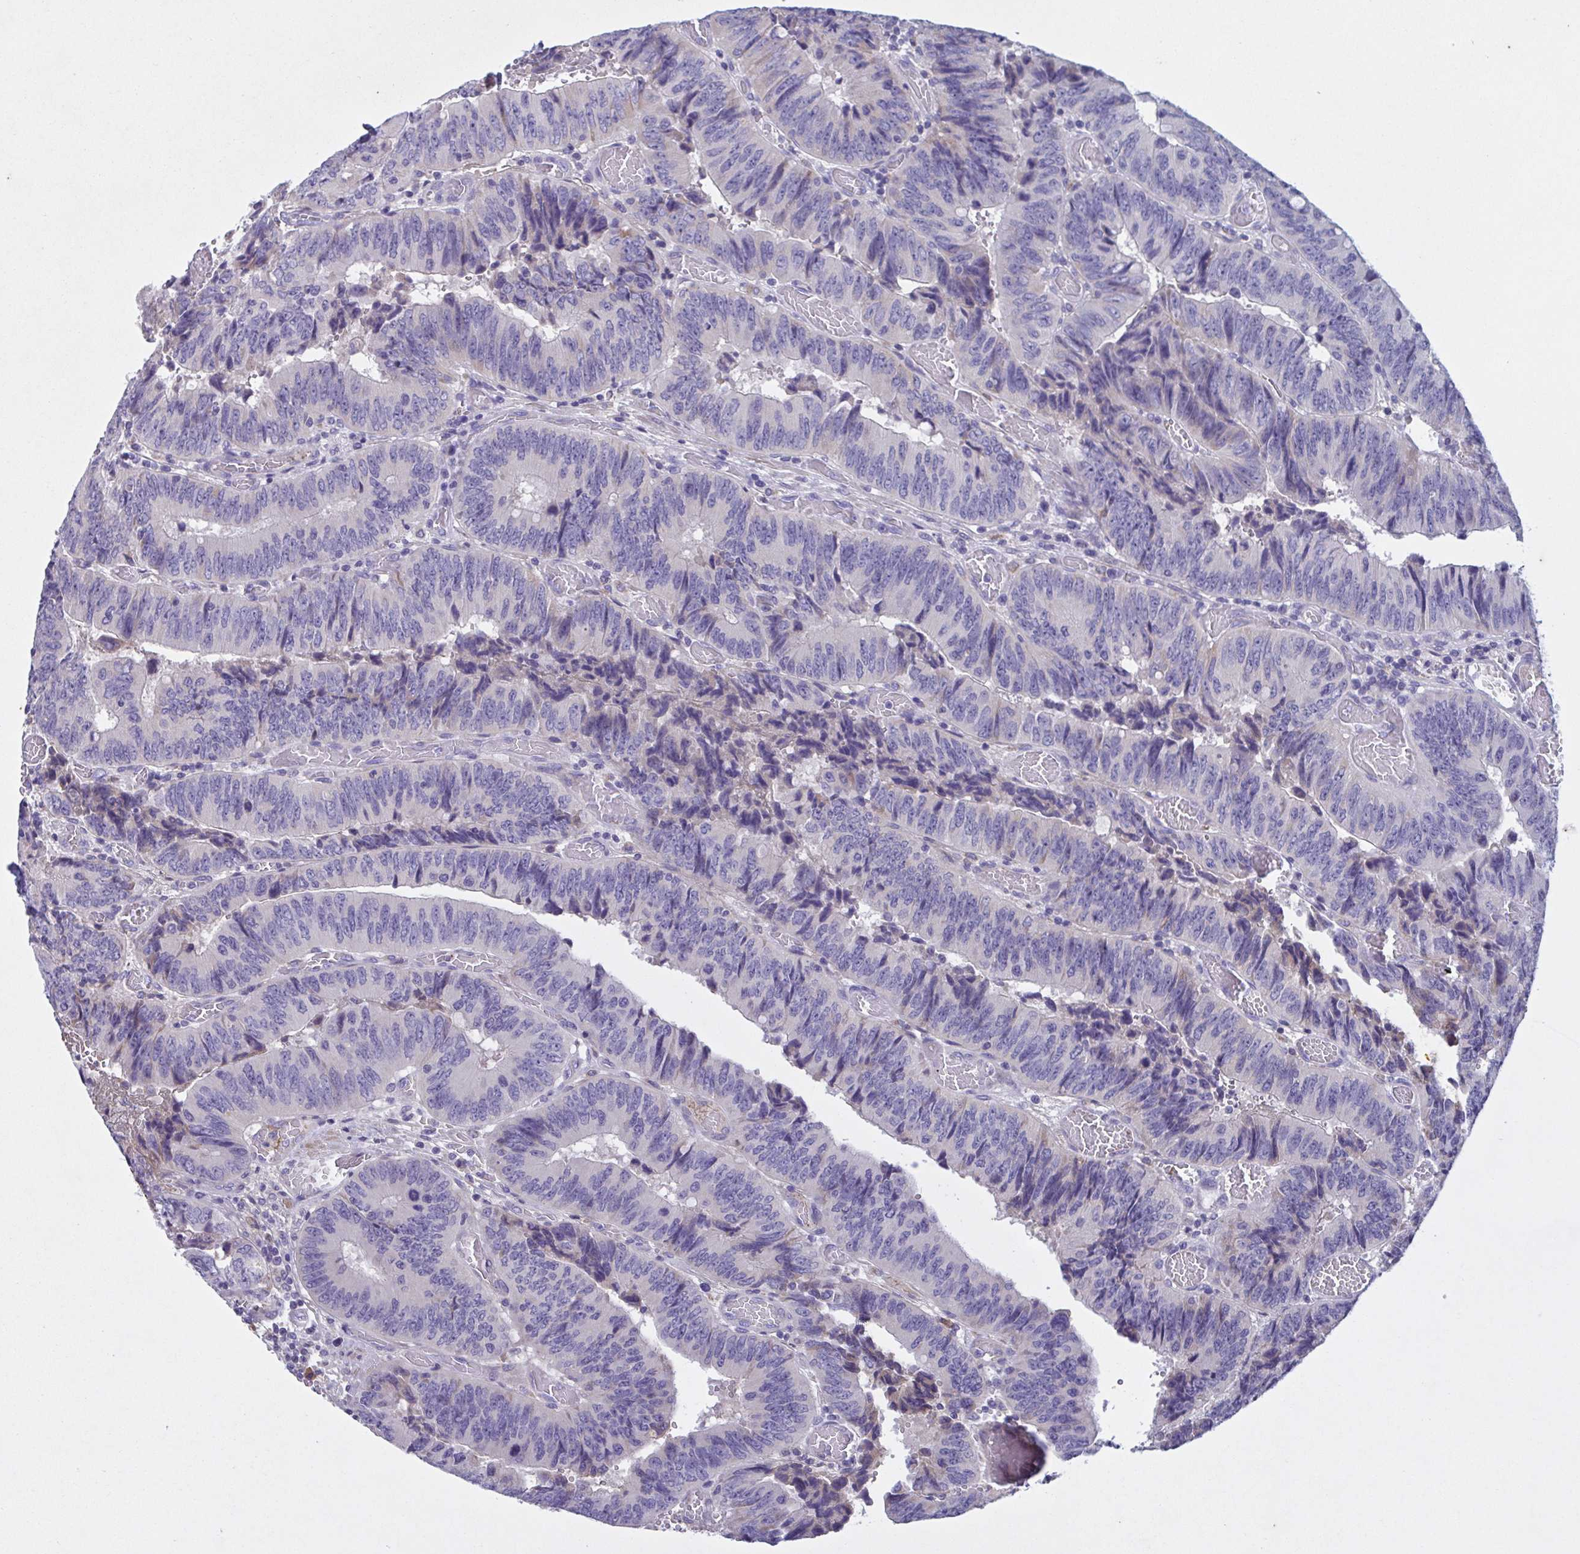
{"staining": {"intensity": "negative", "quantity": "none", "location": "none"}, "tissue": "colorectal cancer", "cell_type": "Tumor cells", "image_type": "cancer", "snomed": [{"axis": "morphology", "description": "Adenocarcinoma, NOS"}, {"axis": "topography", "description": "Colon"}], "caption": "This image is of adenocarcinoma (colorectal) stained with immunohistochemistry to label a protein in brown with the nuclei are counter-stained blue. There is no positivity in tumor cells.", "gene": "F13B", "patient": {"sex": "female", "age": 84}}